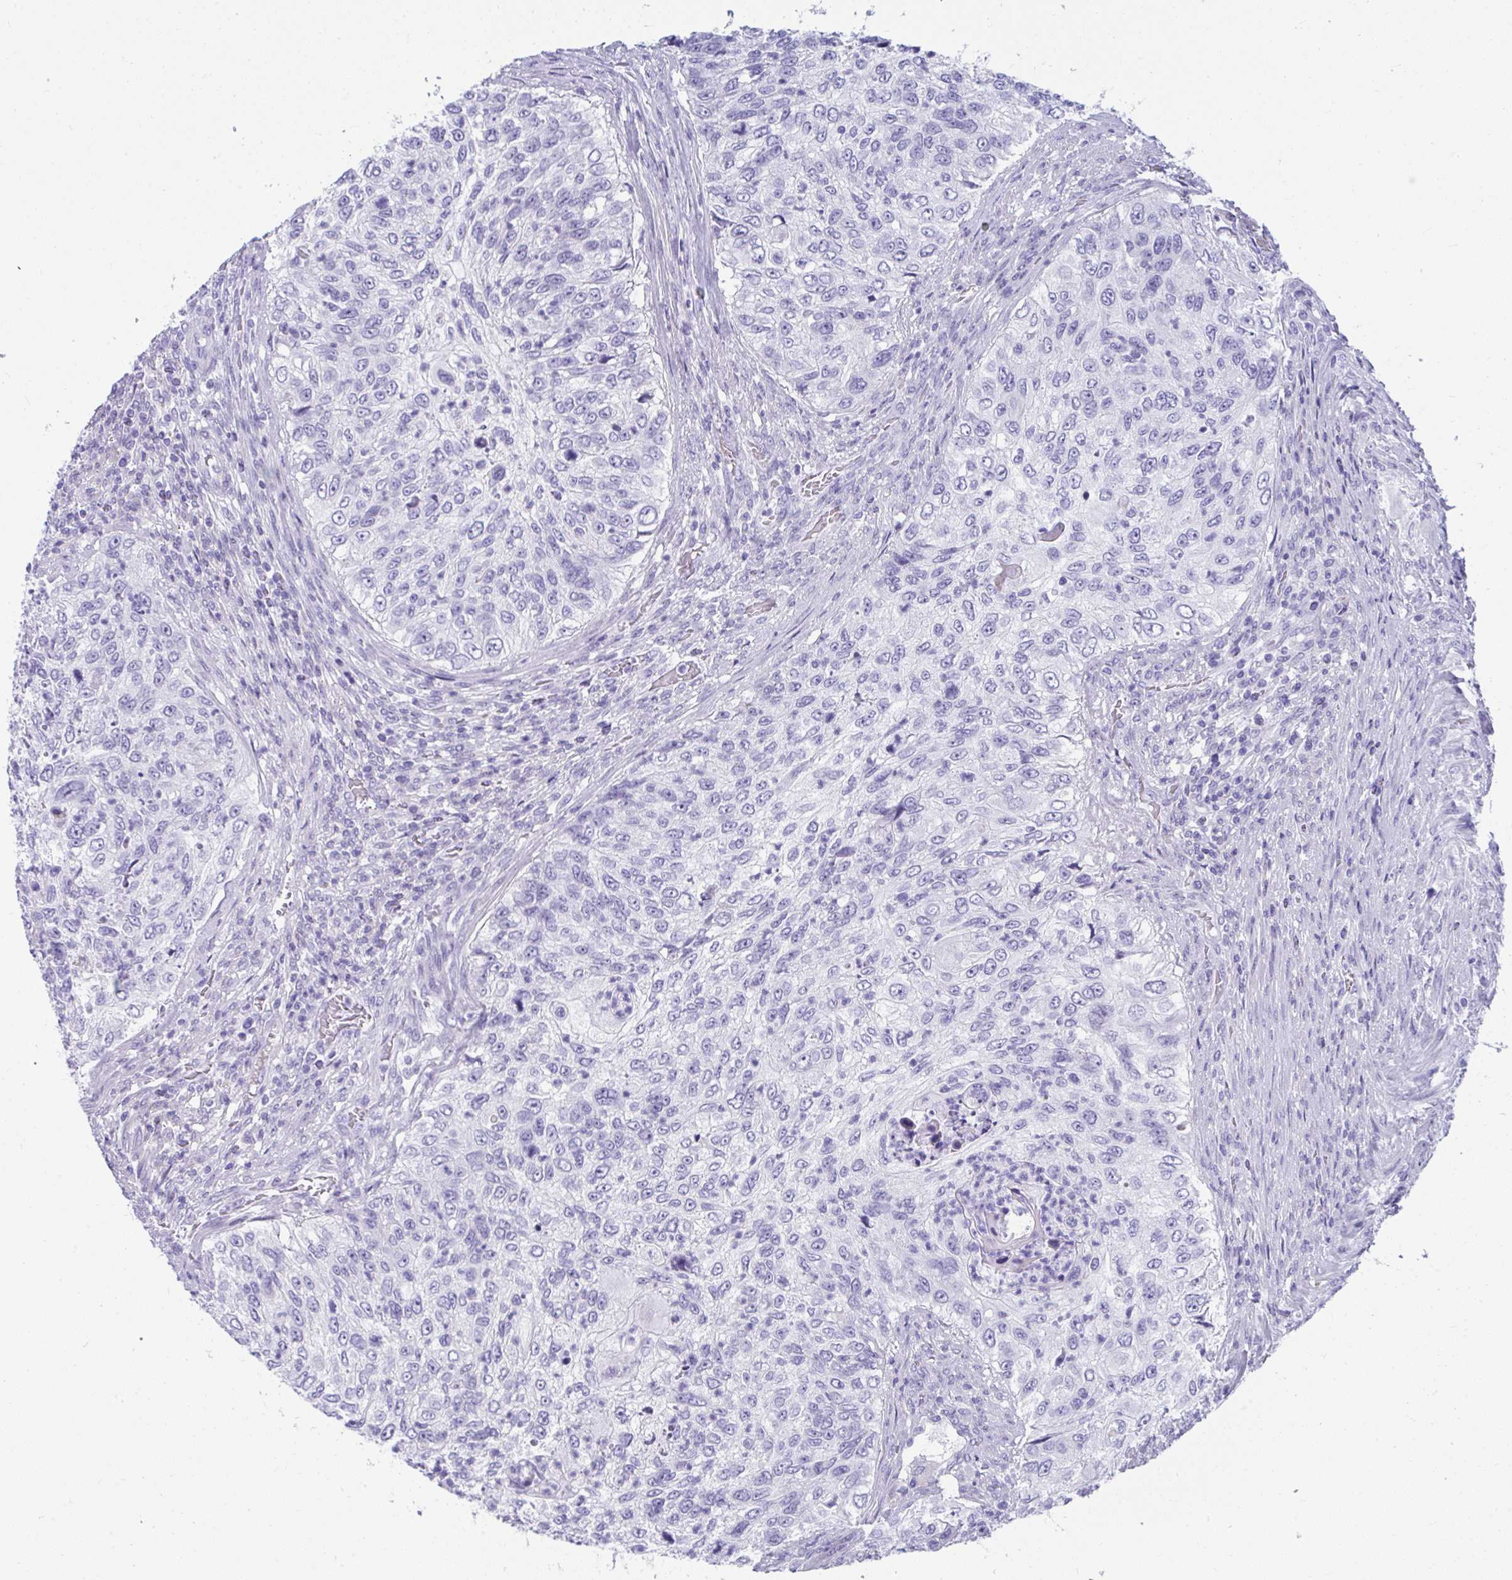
{"staining": {"intensity": "negative", "quantity": "none", "location": "none"}, "tissue": "urothelial cancer", "cell_type": "Tumor cells", "image_type": "cancer", "snomed": [{"axis": "morphology", "description": "Urothelial carcinoma, High grade"}, {"axis": "topography", "description": "Urinary bladder"}], "caption": "Histopathology image shows no significant protein staining in tumor cells of urothelial cancer.", "gene": "ISL1", "patient": {"sex": "female", "age": 60}}